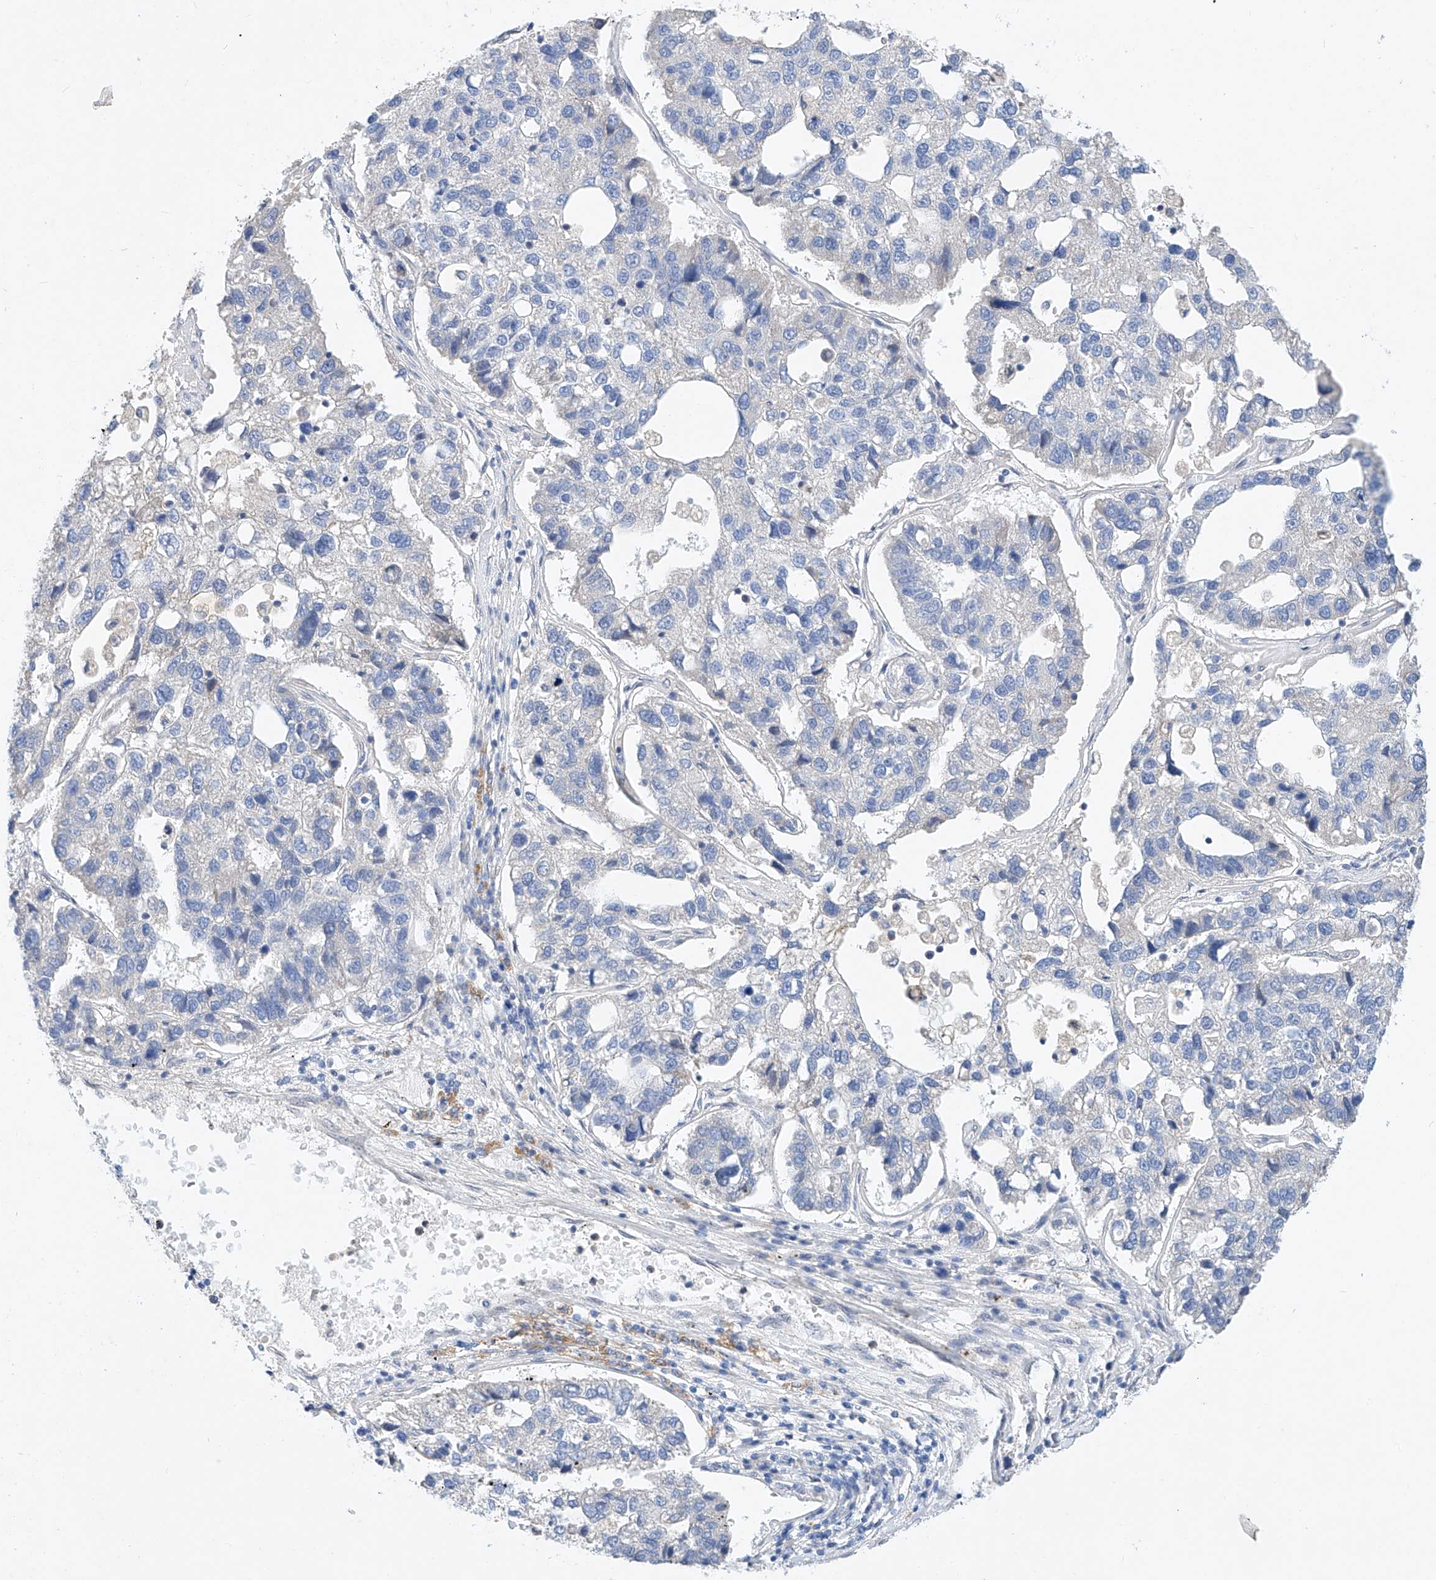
{"staining": {"intensity": "negative", "quantity": "none", "location": "none"}, "tissue": "pancreatic cancer", "cell_type": "Tumor cells", "image_type": "cancer", "snomed": [{"axis": "morphology", "description": "Adenocarcinoma, NOS"}, {"axis": "topography", "description": "Pancreas"}], "caption": "Pancreatic cancer was stained to show a protein in brown. There is no significant positivity in tumor cells.", "gene": "KCNJ1", "patient": {"sex": "female", "age": 61}}